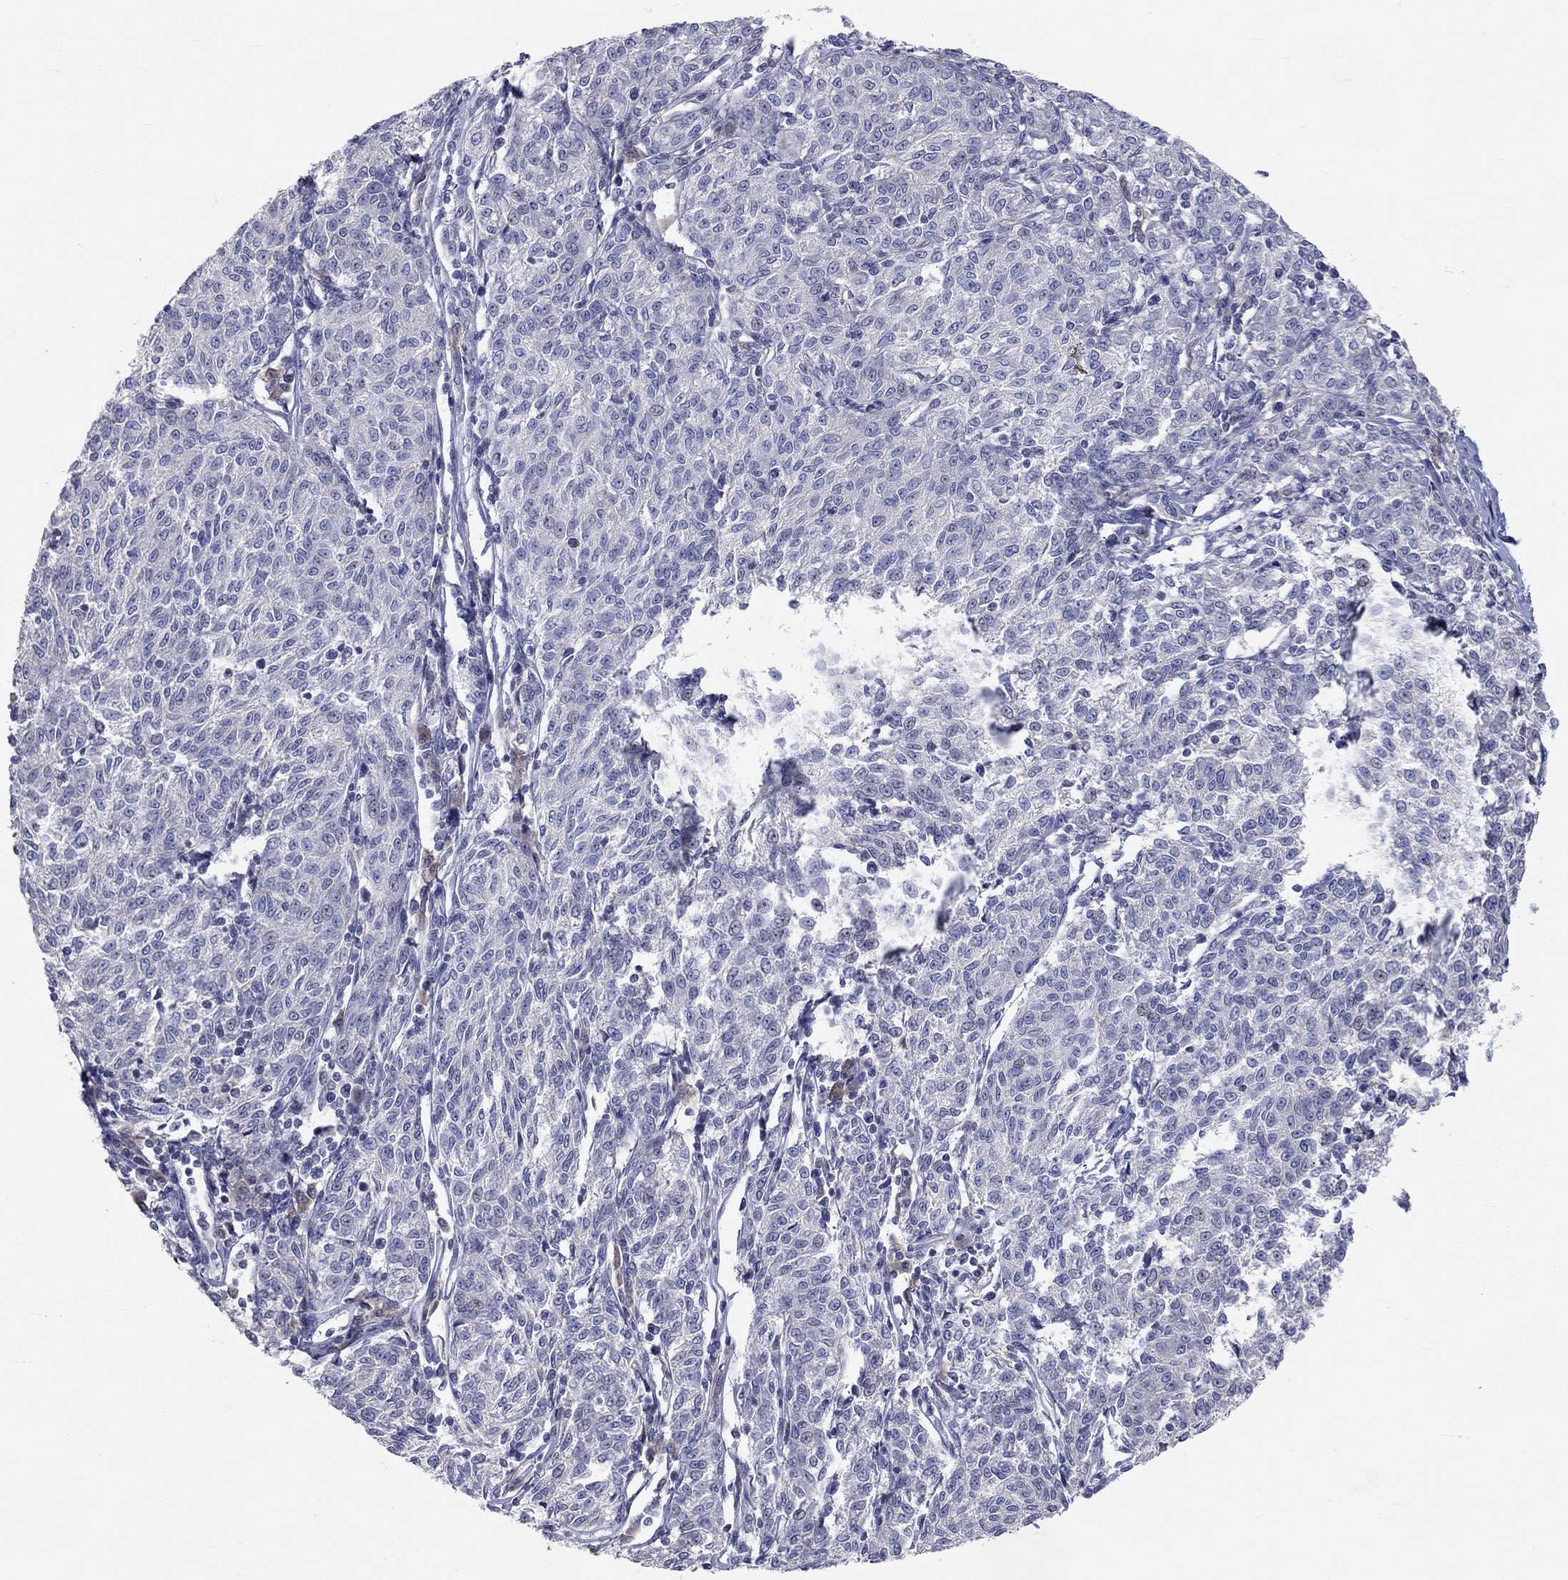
{"staining": {"intensity": "negative", "quantity": "none", "location": "none"}, "tissue": "melanoma", "cell_type": "Tumor cells", "image_type": "cancer", "snomed": [{"axis": "morphology", "description": "Malignant melanoma, NOS"}, {"axis": "topography", "description": "Skin"}], "caption": "A high-resolution photomicrograph shows immunohistochemistry staining of malignant melanoma, which displays no significant expression in tumor cells.", "gene": "PCDHGA10", "patient": {"sex": "female", "age": 72}}